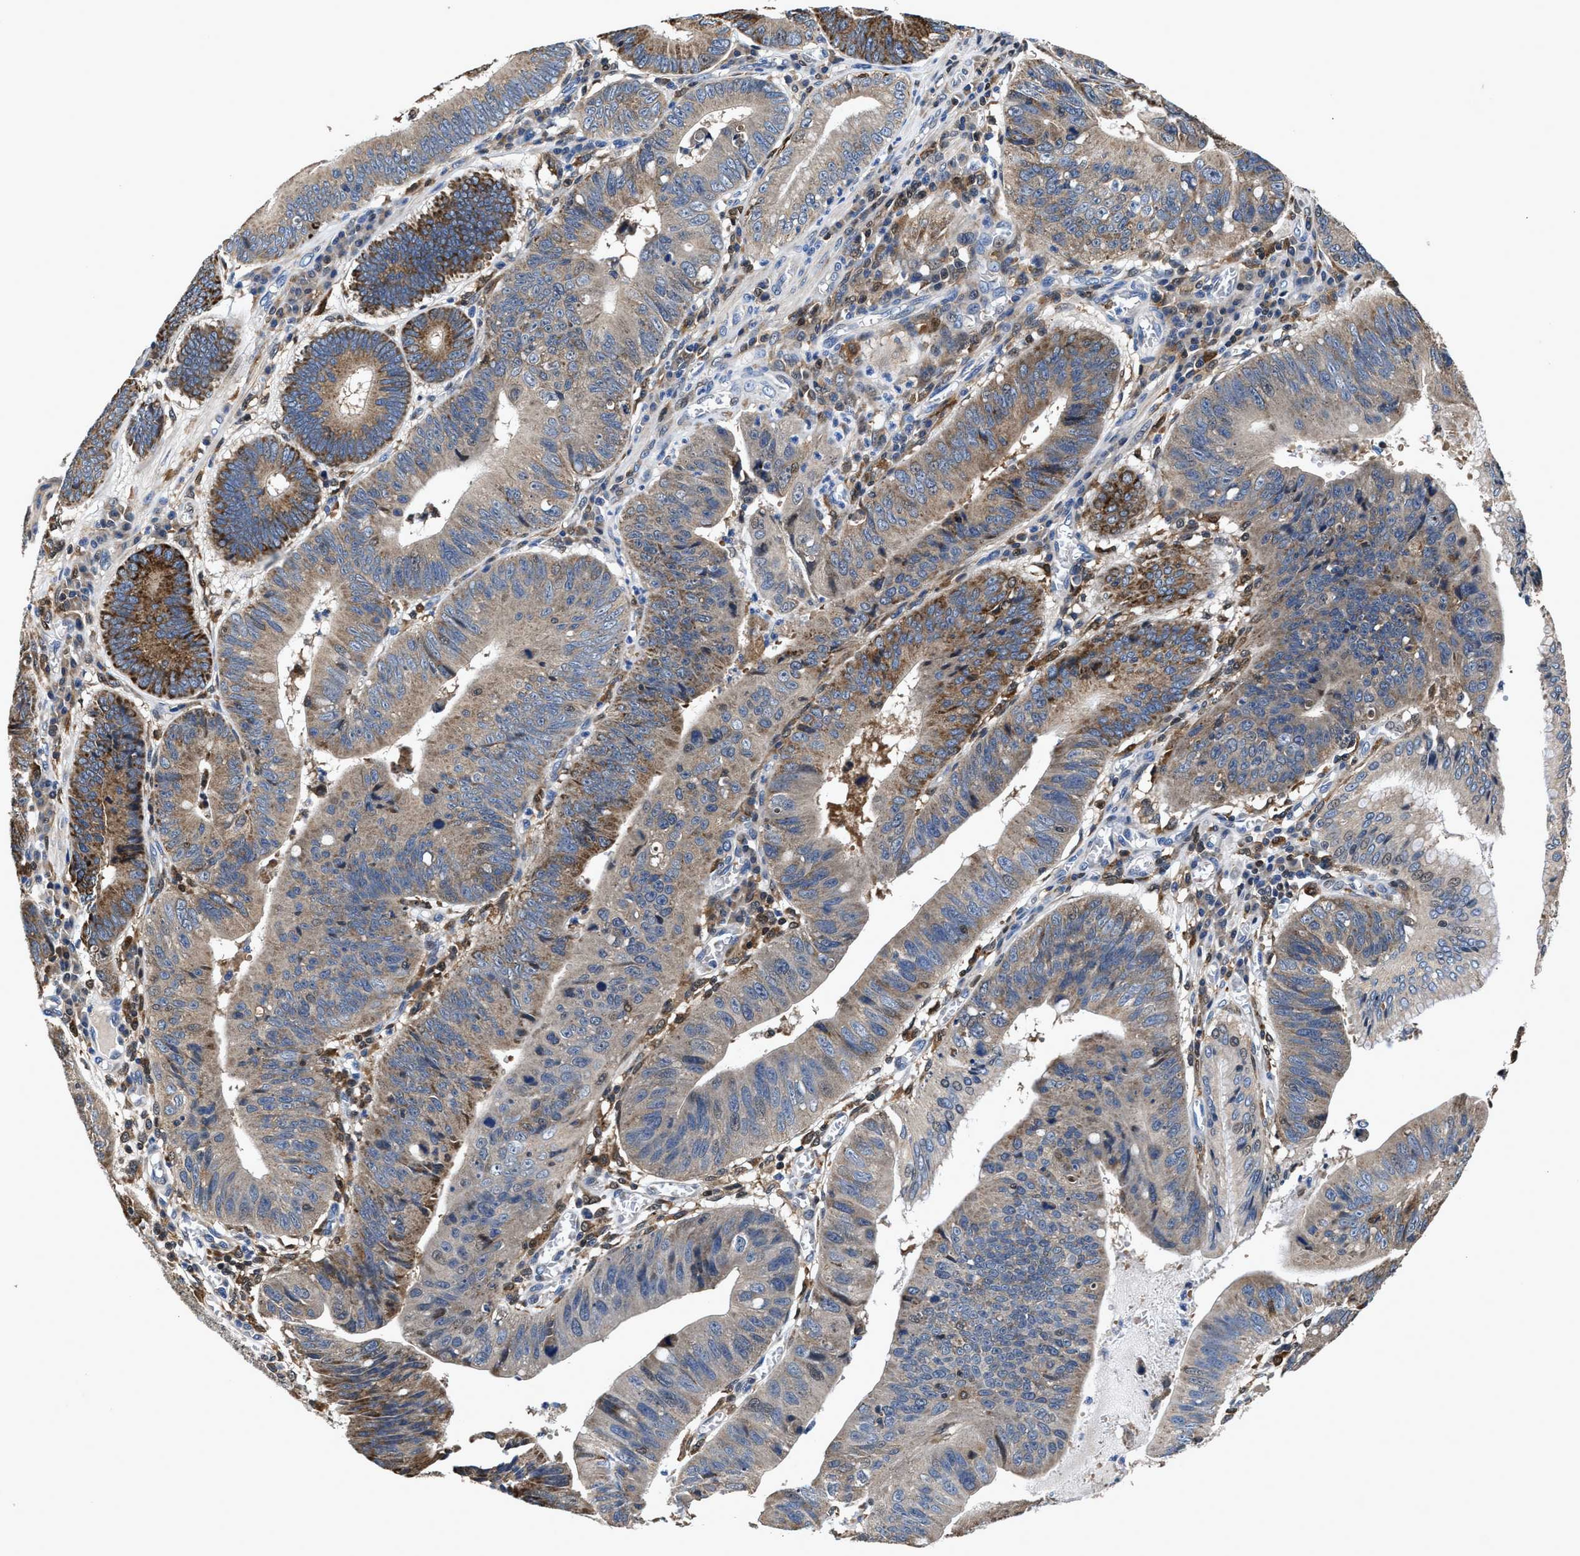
{"staining": {"intensity": "moderate", "quantity": "25%-75%", "location": "cytoplasmic/membranous"}, "tissue": "stomach cancer", "cell_type": "Tumor cells", "image_type": "cancer", "snomed": [{"axis": "morphology", "description": "Adenocarcinoma, NOS"}, {"axis": "topography", "description": "Stomach"}], "caption": "Protein staining of stomach adenocarcinoma tissue reveals moderate cytoplasmic/membranous staining in approximately 25%-75% of tumor cells. The staining was performed using DAB, with brown indicating positive protein expression. Nuclei are stained blue with hematoxylin.", "gene": "RGS10", "patient": {"sex": "male", "age": 59}}